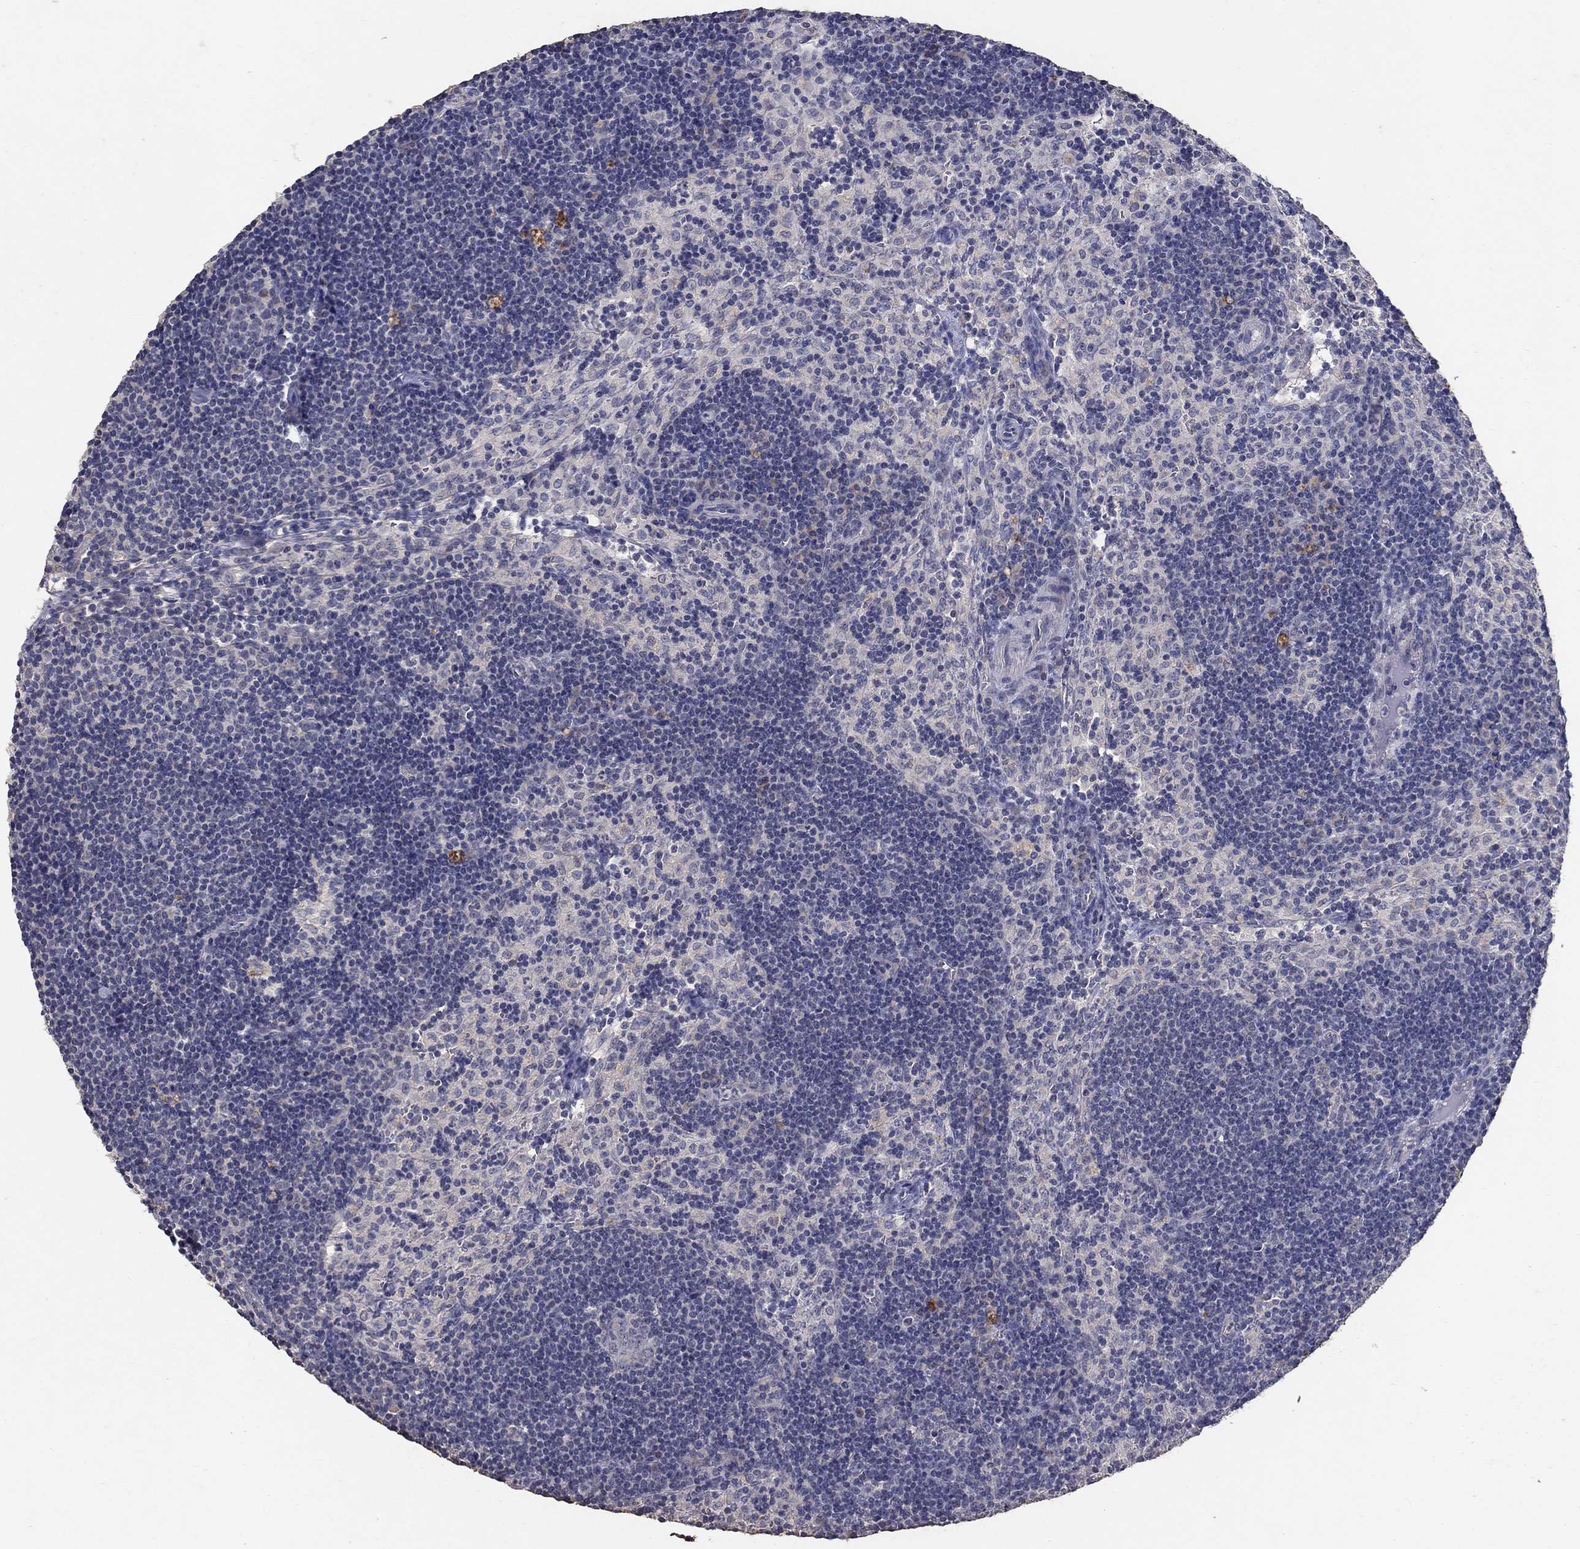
{"staining": {"intensity": "negative", "quantity": "none", "location": "none"}, "tissue": "lymph node", "cell_type": "Germinal center cells", "image_type": "normal", "snomed": [{"axis": "morphology", "description": "Normal tissue, NOS"}, {"axis": "topography", "description": "Lymph node"}], "caption": "Immunohistochemistry image of normal human lymph node stained for a protein (brown), which demonstrates no expression in germinal center cells.", "gene": "PROZ", "patient": {"sex": "female", "age": 34}}